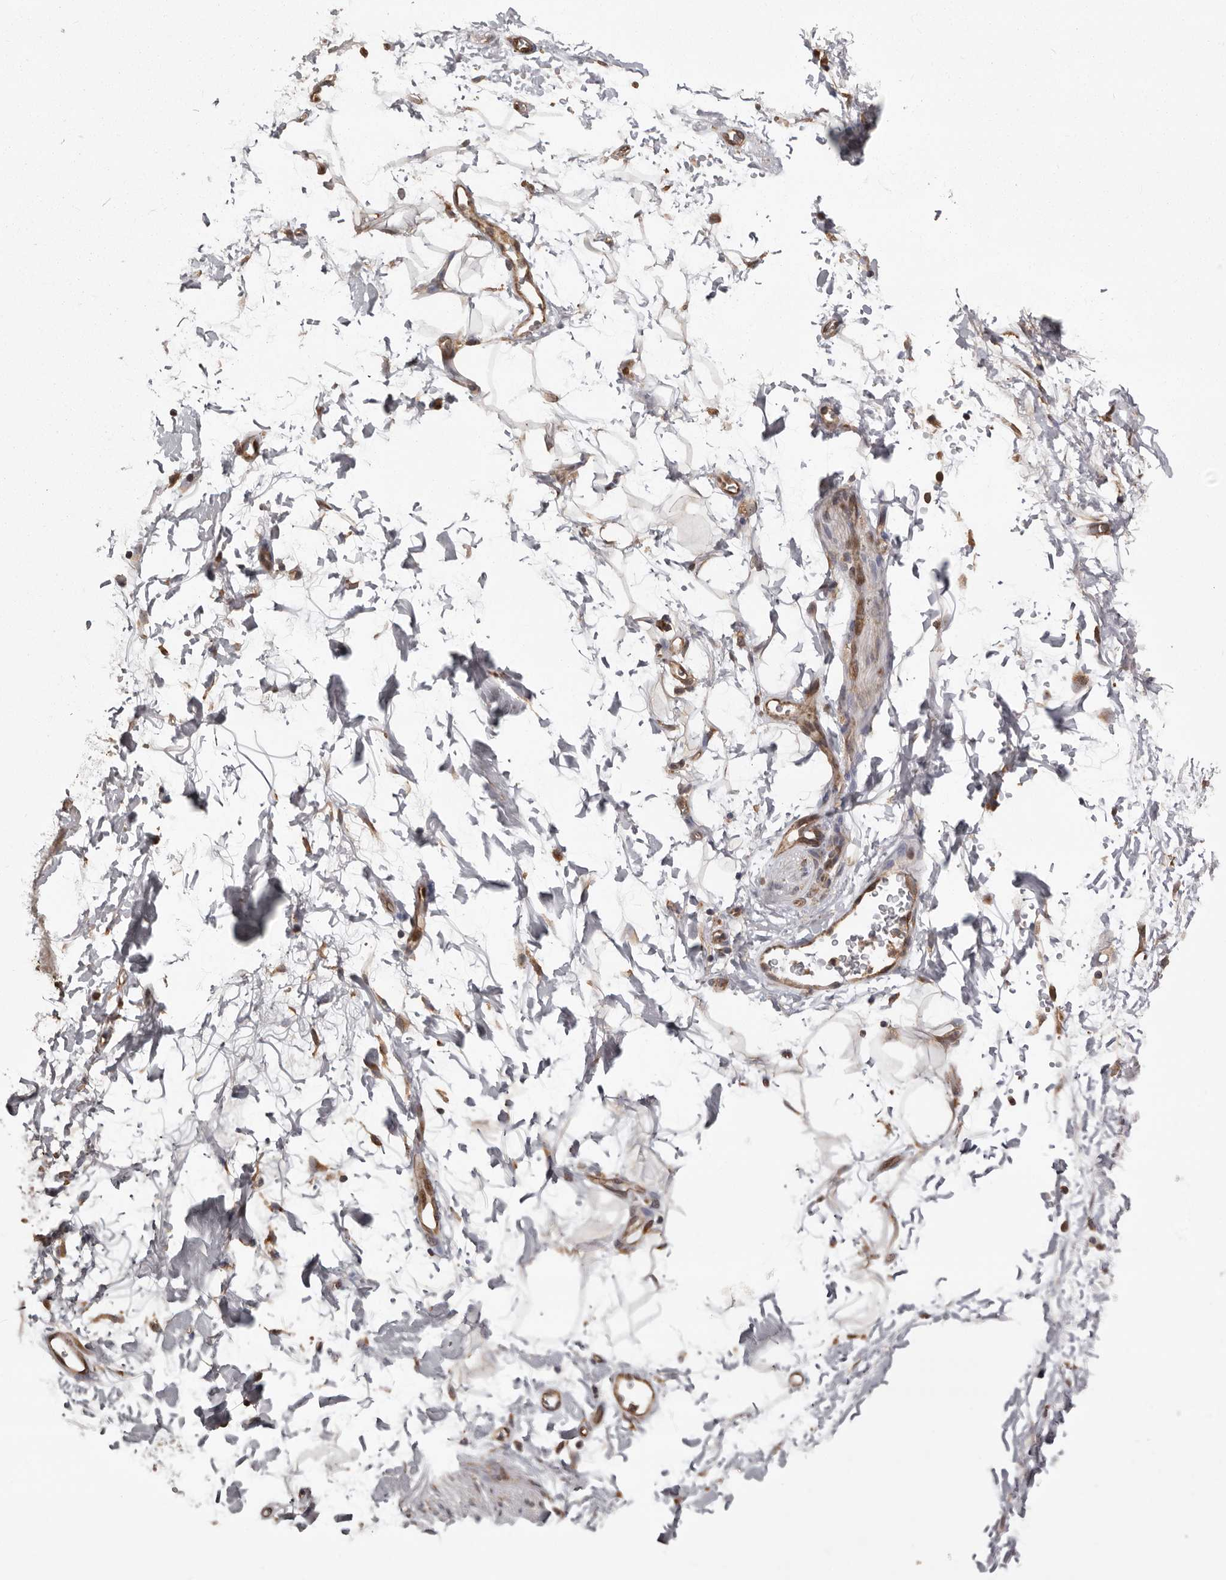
{"staining": {"intensity": "moderate", "quantity": ">75%", "location": "cytoplasmic/membranous,nuclear"}, "tissue": "adipose tissue", "cell_type": "Adipocytes", "image_type": "normal", "snomed": [{"axis": "morphology", "description": "Normal tissue, NOS"}, {"axis": "morphology", "description": "Adenocarcinoma, NOS"}, {"axis": "topography", "description": "Pancreas"}, {"axis": "topography", "description": "Peripheral nerve tissue"}], "caption": "Moderate cytoplasmic/membranous,nuclear protein staining is identified in approximately >75% of adipocytes in adipose tissue. Using DAB (3,3'-diaminobenzidine) (brown) and hematoxylin (blue) stains, captured at high magnification using brightfield microscopy.", "gene": "DARS1", "patient": {"sex": "male", "age": 59}}